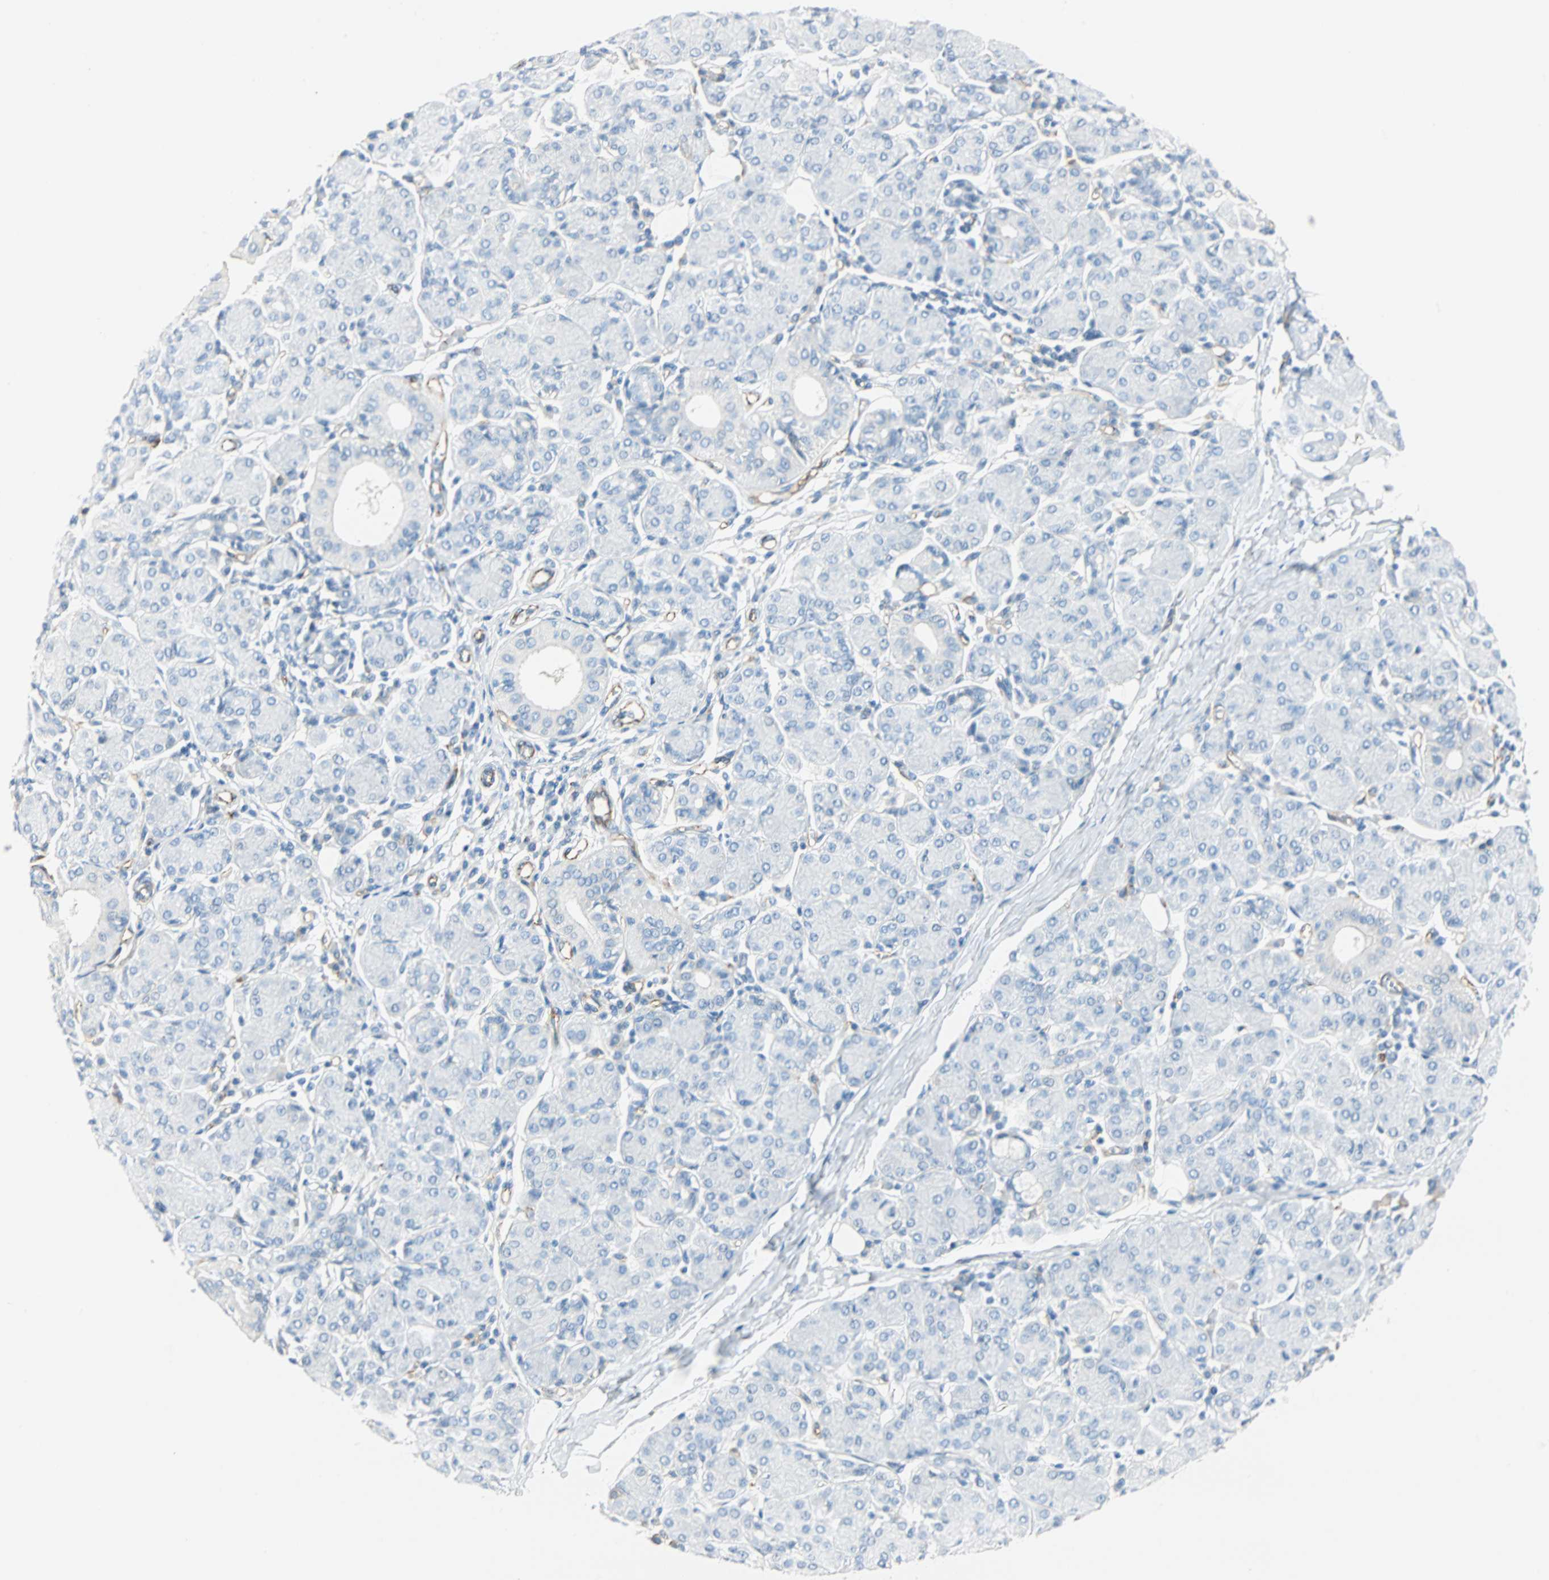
{"staining": {"intensity": "weak", "quantity": "<25%", "location": "cytoplasmic/membranous"}, "tissue": "salivary gland", "cell_type": "Glandular cells", "image_type": "normal", "snomed": [{"axis": "morphology", "description": "Normal tissue, NOS"}, {"axis": "morphology", "description": "Inflammation, NOS"}, {"axis": "topography", "description": "Lymph node"}, {"axis": "topography", "description": "Salivary gland"}], "caption": "Immunohistochemistry micrograph of unremarkable salivary gland: salivary gland stained with DAB exhibits no significant protein staining in glandular cells. Brightfield microscopy of immunohistochemistry stained with DAB (brown) and hematoxylin (blue), captured at high magnification.", "gene": "VPS9D1", "patient": {"sex": "male", "age": 3}}